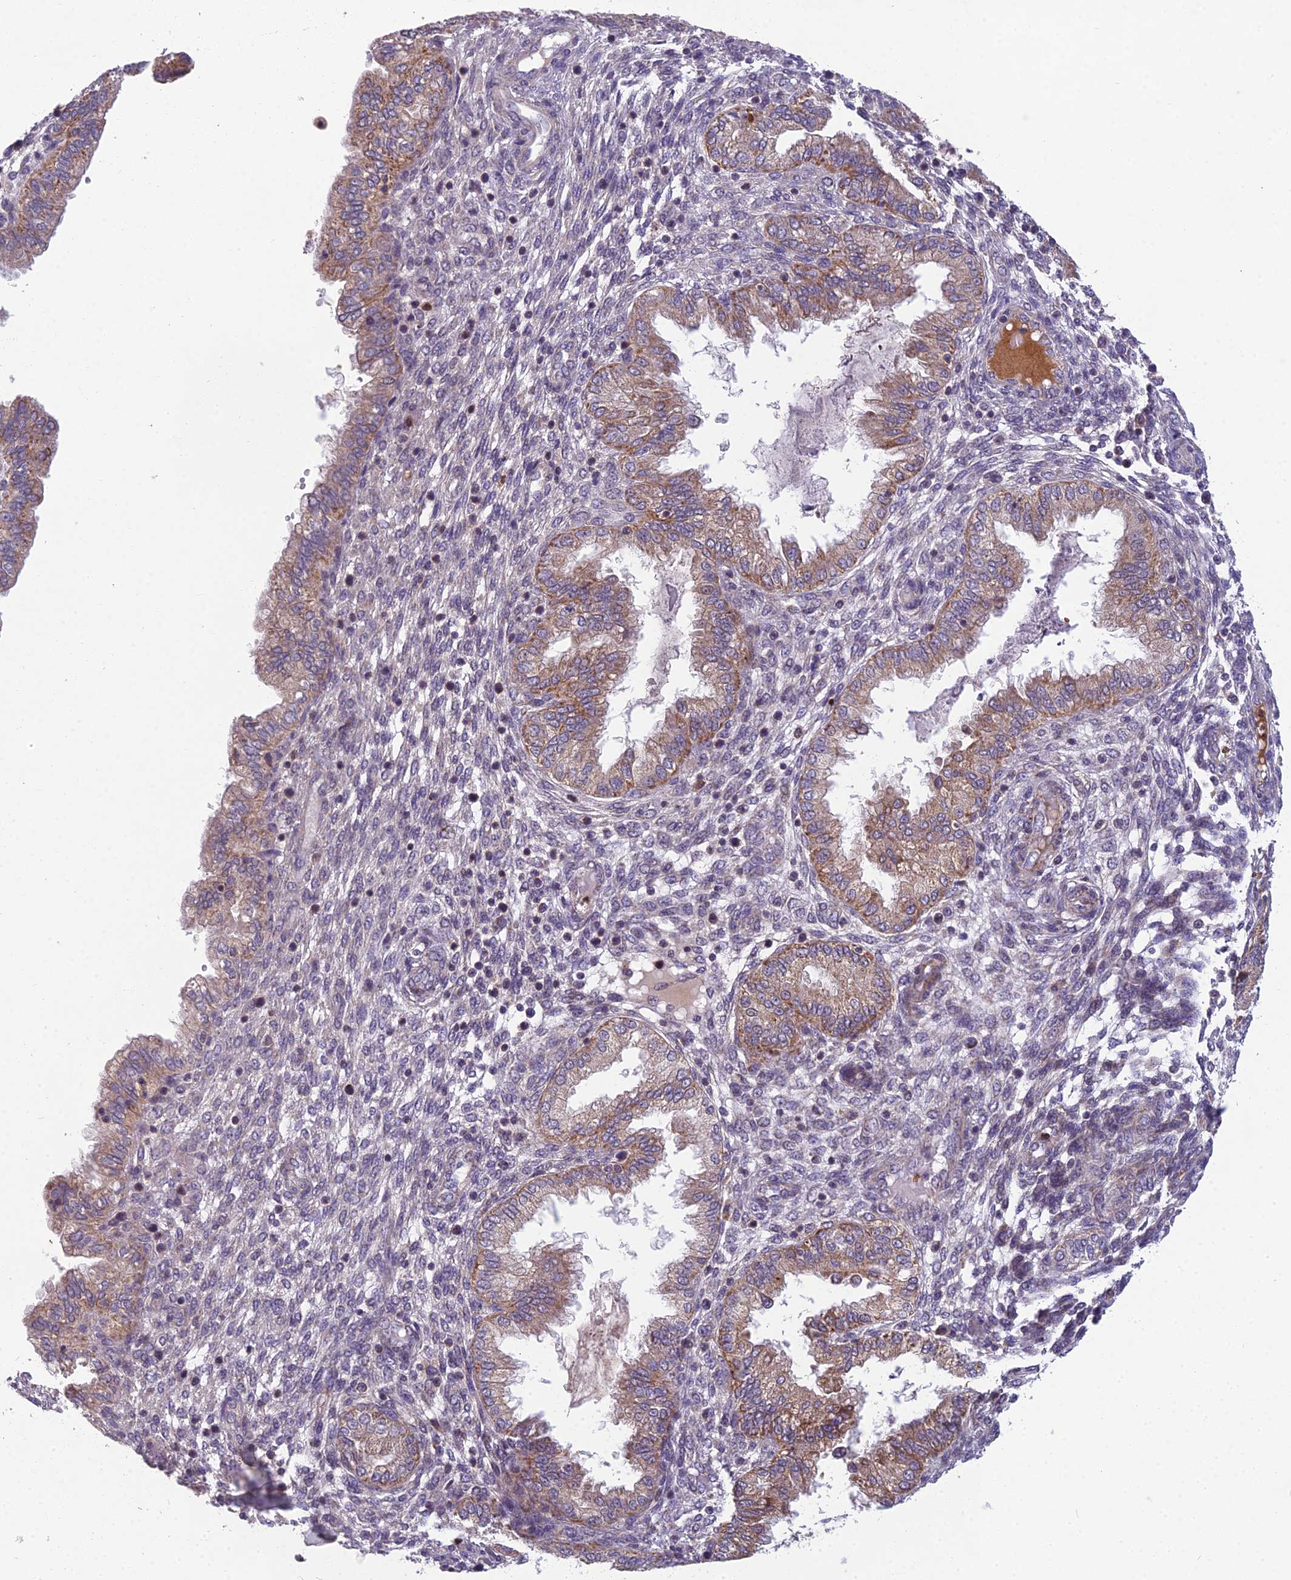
{"staining": {"intensity": "negative", "quantity": "none", "location": "none"}, "tissue": "endometrium", "cell_type": "Cells in endometrial stroma", "image_type": "normal", "snomed": [{"axis": "morphology", "description": "Normal tissue, NOS"}, {"axis": "topography", "description": "Endometrium"}], "caption": "Micrograph shows no significant protein positivity in cells in endometrial stroma of normal endometrium. The staining was performed using DAB to visualize the protein expression in brown, while the nuclei were stained in blue with hematoxylin (Magnification: 20x).", "gene": "ENSG00000188897", "patient": {"sex": "female", "age": 33}}